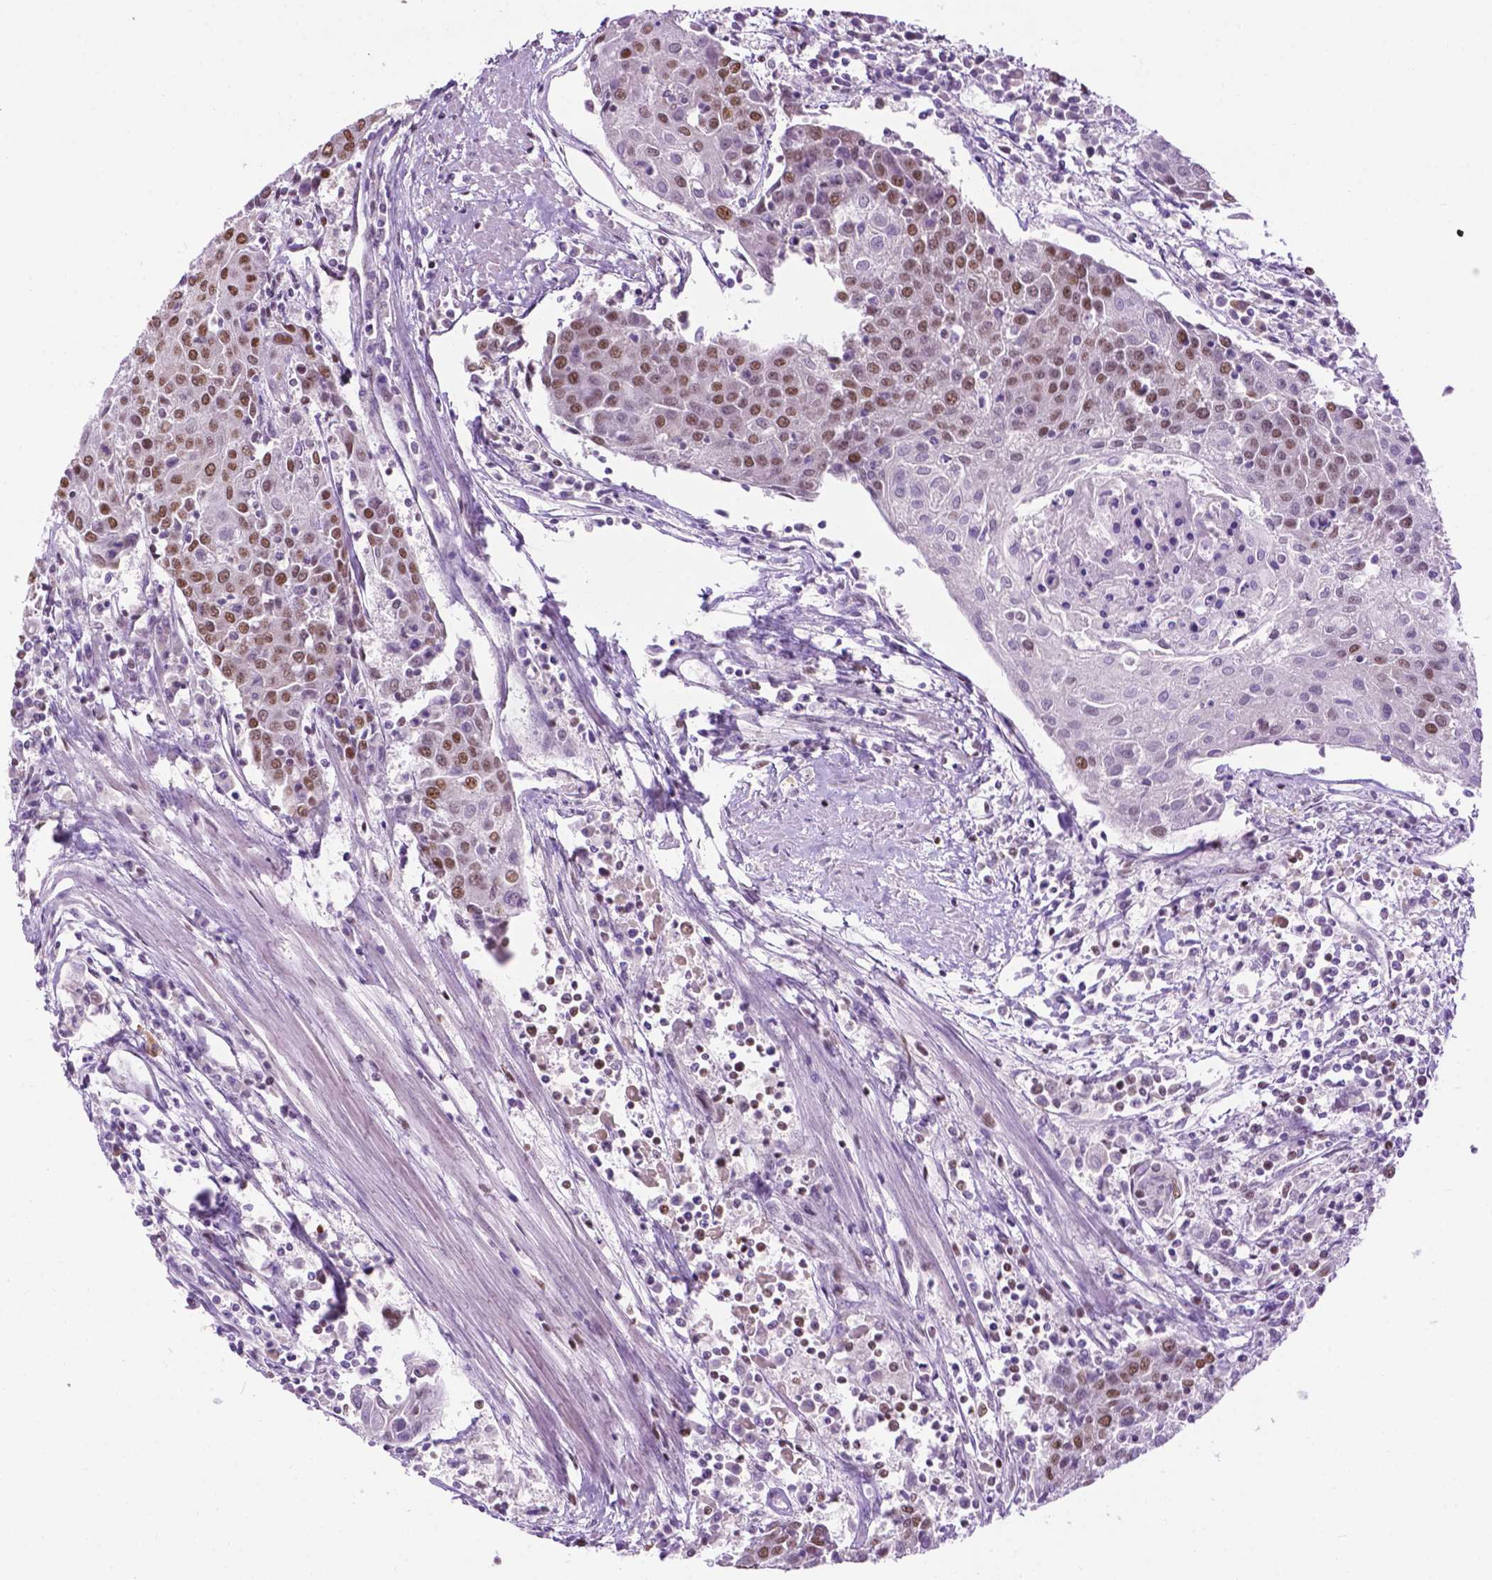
{"staining": {"intensity": "moderate", "quantity": "25%-75%", "location": "nuclear"}, "tissue": "urothelial cancer", "cell_type": "Tumor cells", "image_type": "cancer", "snomed": [{"axis": "morphology", "description": "Urothelial carcinoma, High grade"}, {"axis": "topography", "description": "Urinary bladder"}], "caption": "Protein expression by IHC displays moderate nuclear positivity in about 25%-75% of tumor cells in urothelial cancer. (Stains: DAB in brown, nuclei in blue, Microscopy: brightfield microscopy at high magnification).", "gene": "COL23A1", "patient": {"sex": "female", "age": 85}}